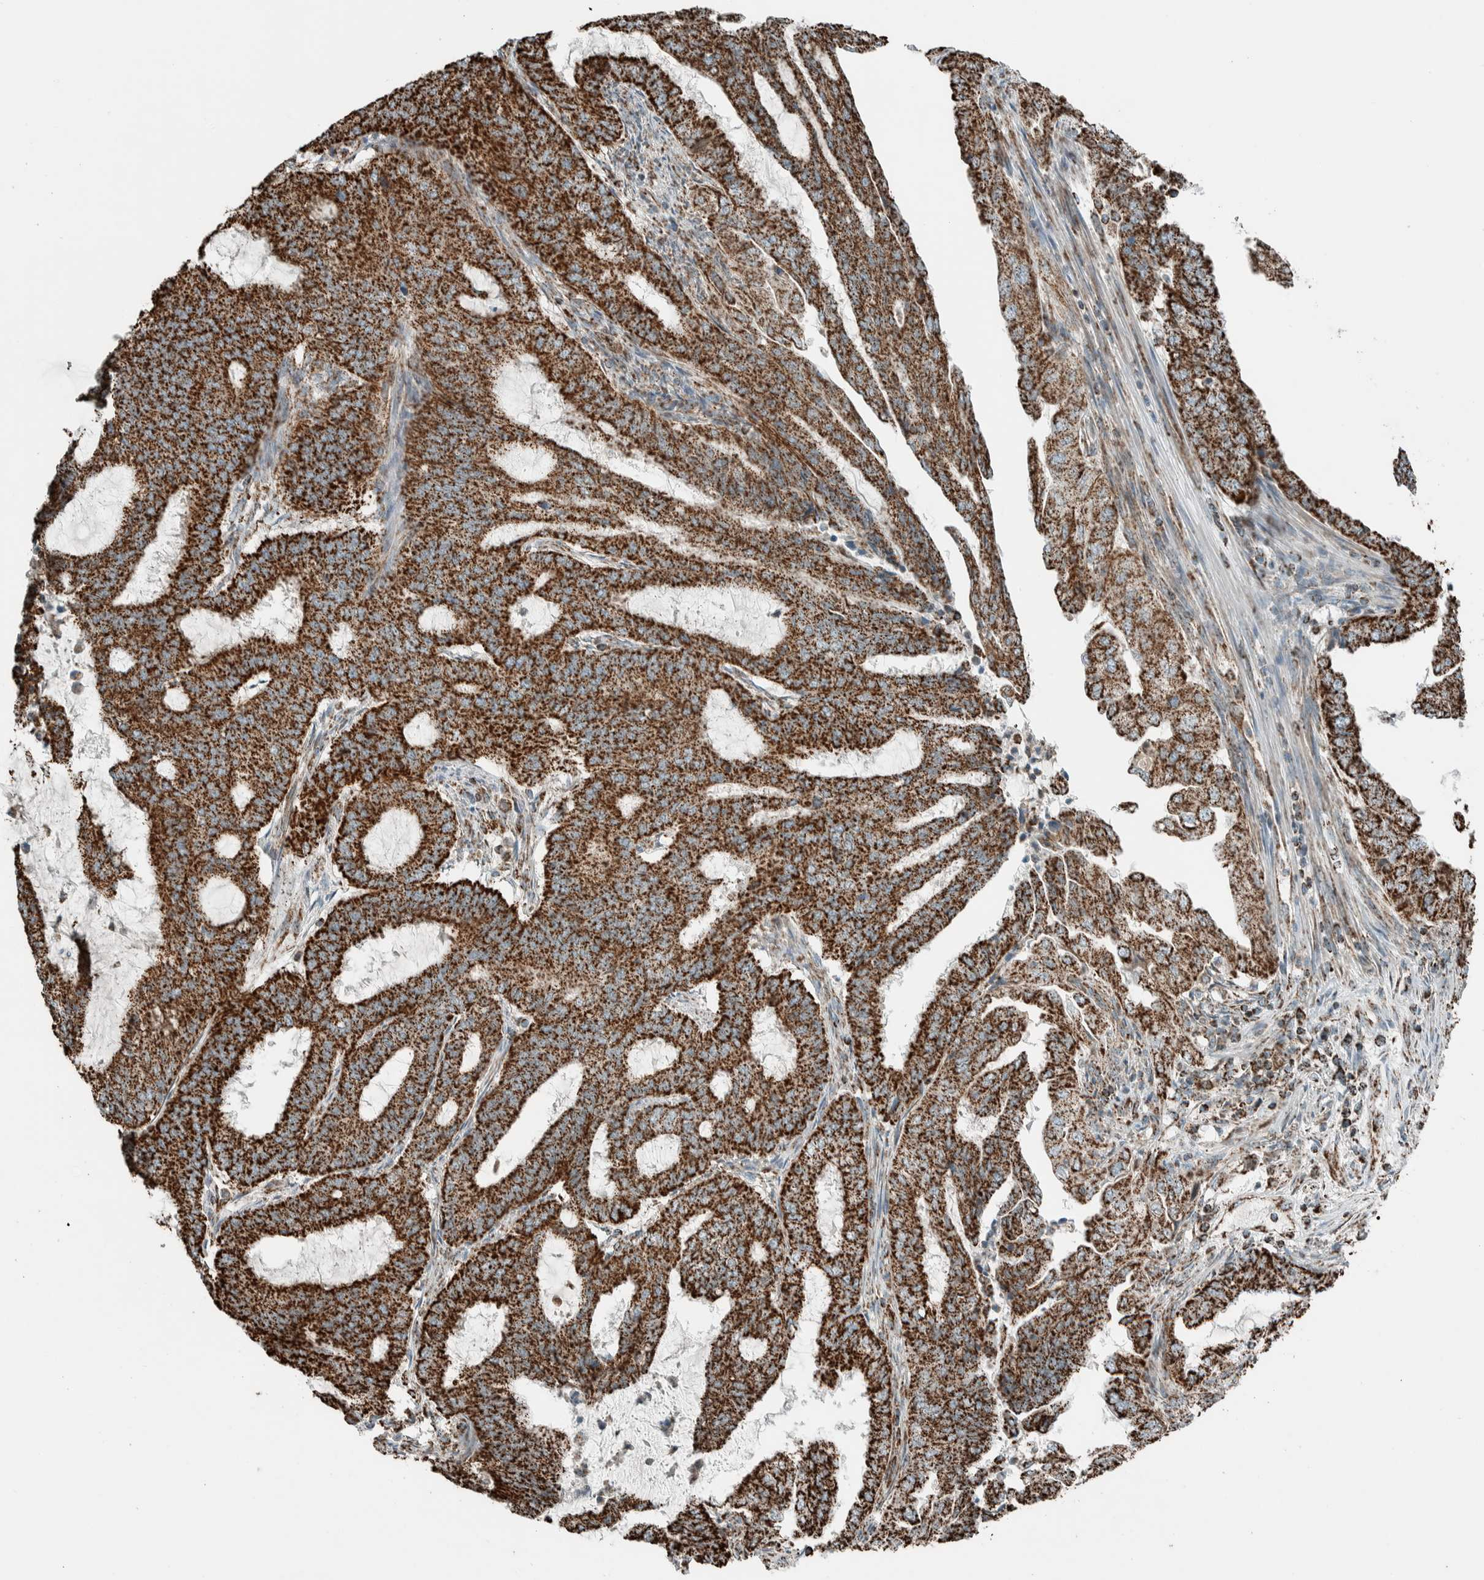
{"staining": {"intensity": "strong", "quantity": ">75%", "location": "cytoplasmic/membranous"}, "tissue": "endometrial cancer", "cell_type": "Tumor cells", "image_type": "cancer", "snomed": [{"axis": "morphology", "description": "Adenocarcinoma, NOS"}, {"axis": "topography", "description": "Endometrium"}], "caption": "Human endometrial cancer (adenocarcinoma) stained with a protein marker reveals strong staining in tumor cells.", "gene": "ZNF454", "patient": {"sex": "female", "age": 51}}